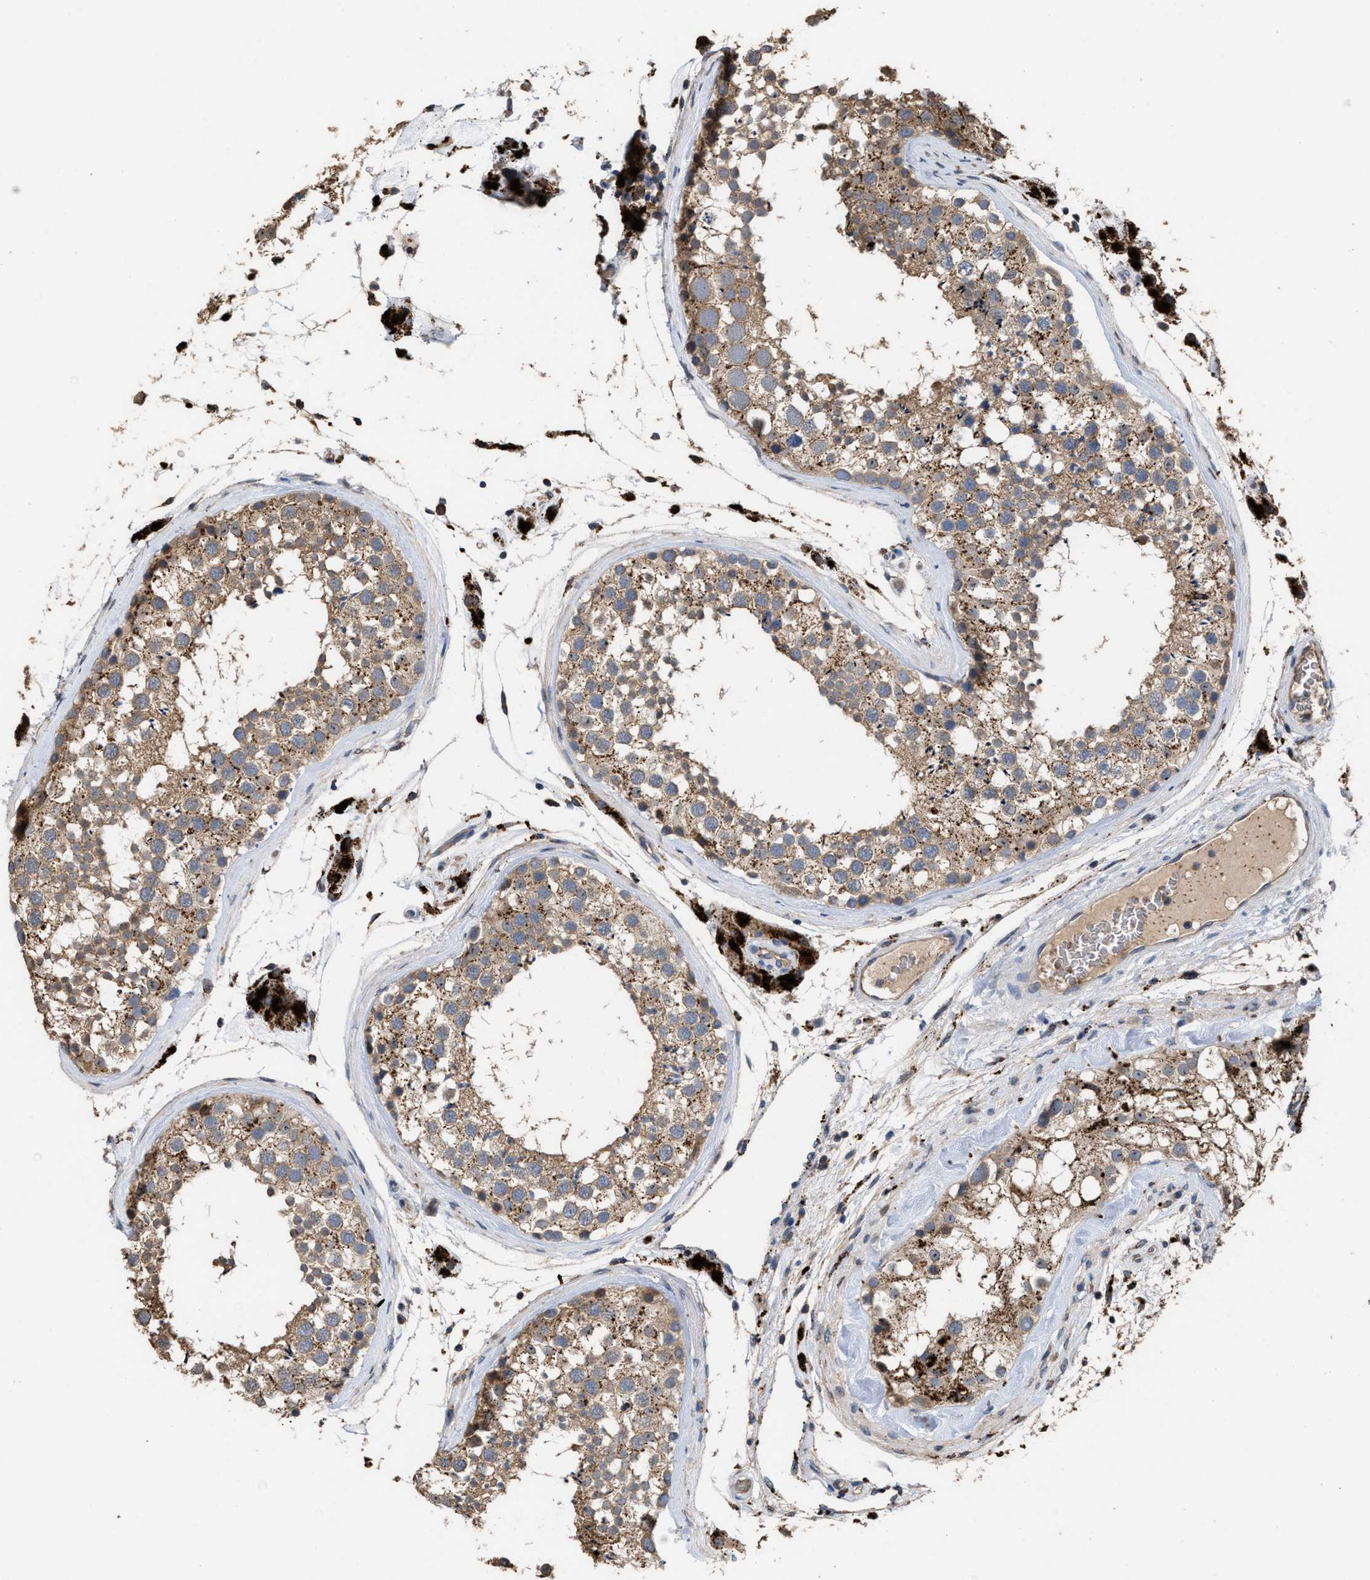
{"staining": {"intensity": "weak", "quantity": ">75%", "location": "cytoplasmic/membranous"}, "tissue": "testis", "cell_type": "Cells in seminiferous ducts", "image_type": "normal", "snomed": [{"axis": "morphology", "description": "Normal tissue, NOS"}, {"axis": "topography", "description": "Testis"}], "caption": "Testis stained with DAB (3,3'-diaminobenzidine) immunohistochemistry exhibits low levels of weak cytoplasmic/membranous positivity in about >75% of cells in seminiferous ducts.", "gene": "ELMO3", "patient": {"sex": "male", "age": 46}}